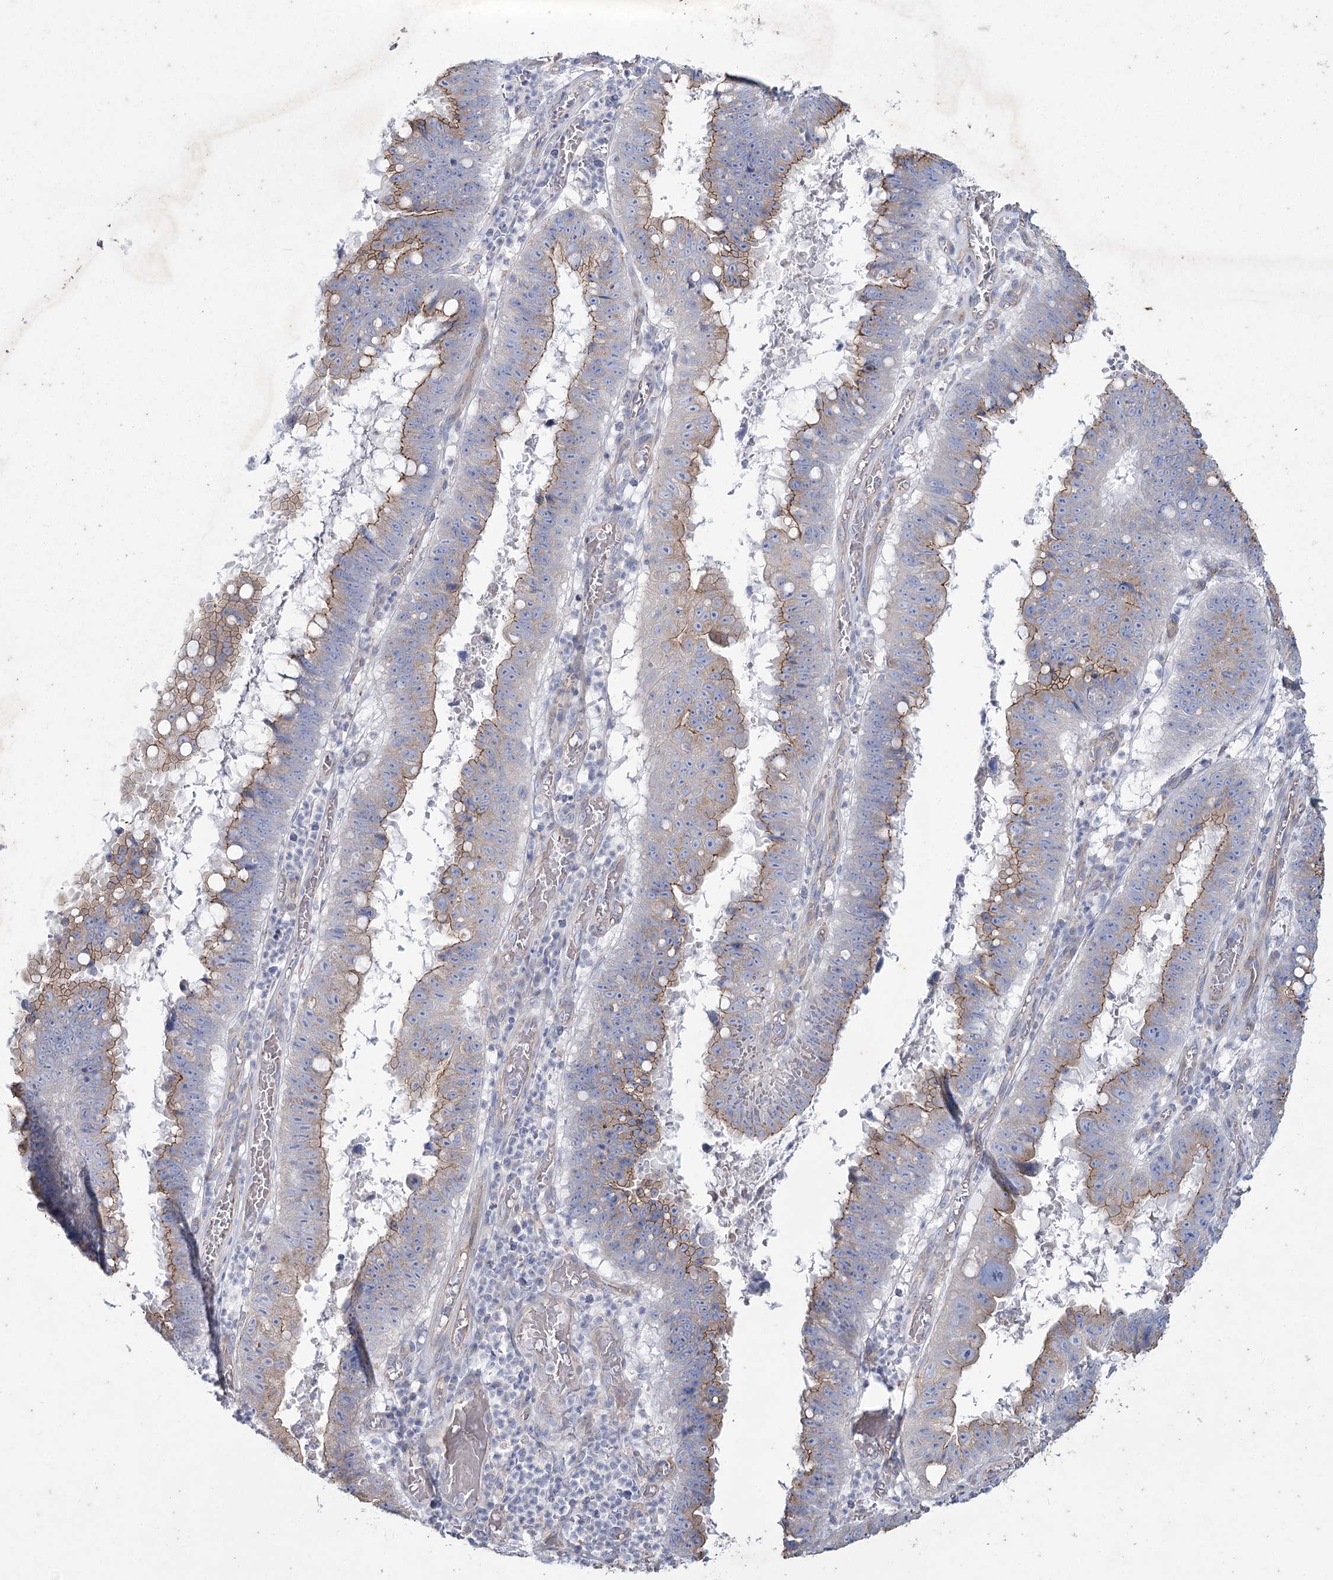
{"staining": {"intensity": "moderate", "quantity": ">75%", "location": "cytoplasmic/membranous"}, "tissue": "stomach cancer", "cell_type": "Tumor cells", "image_type": "cancer", "snomed": [{"axis": "morphology", "description": "Adenocarcinoma, NOS"}, {"axis": "topography", "description": "Stomach"}], "caption": "Stomach cancer (adenocarcinoma) stained with immunohistochemistry reveals moderate cytoplasmic/membranous staining in approximately >75% of tumor cells.", "gene": "LDLRAD3", "patient": {"sex": "male", "age": 59}}